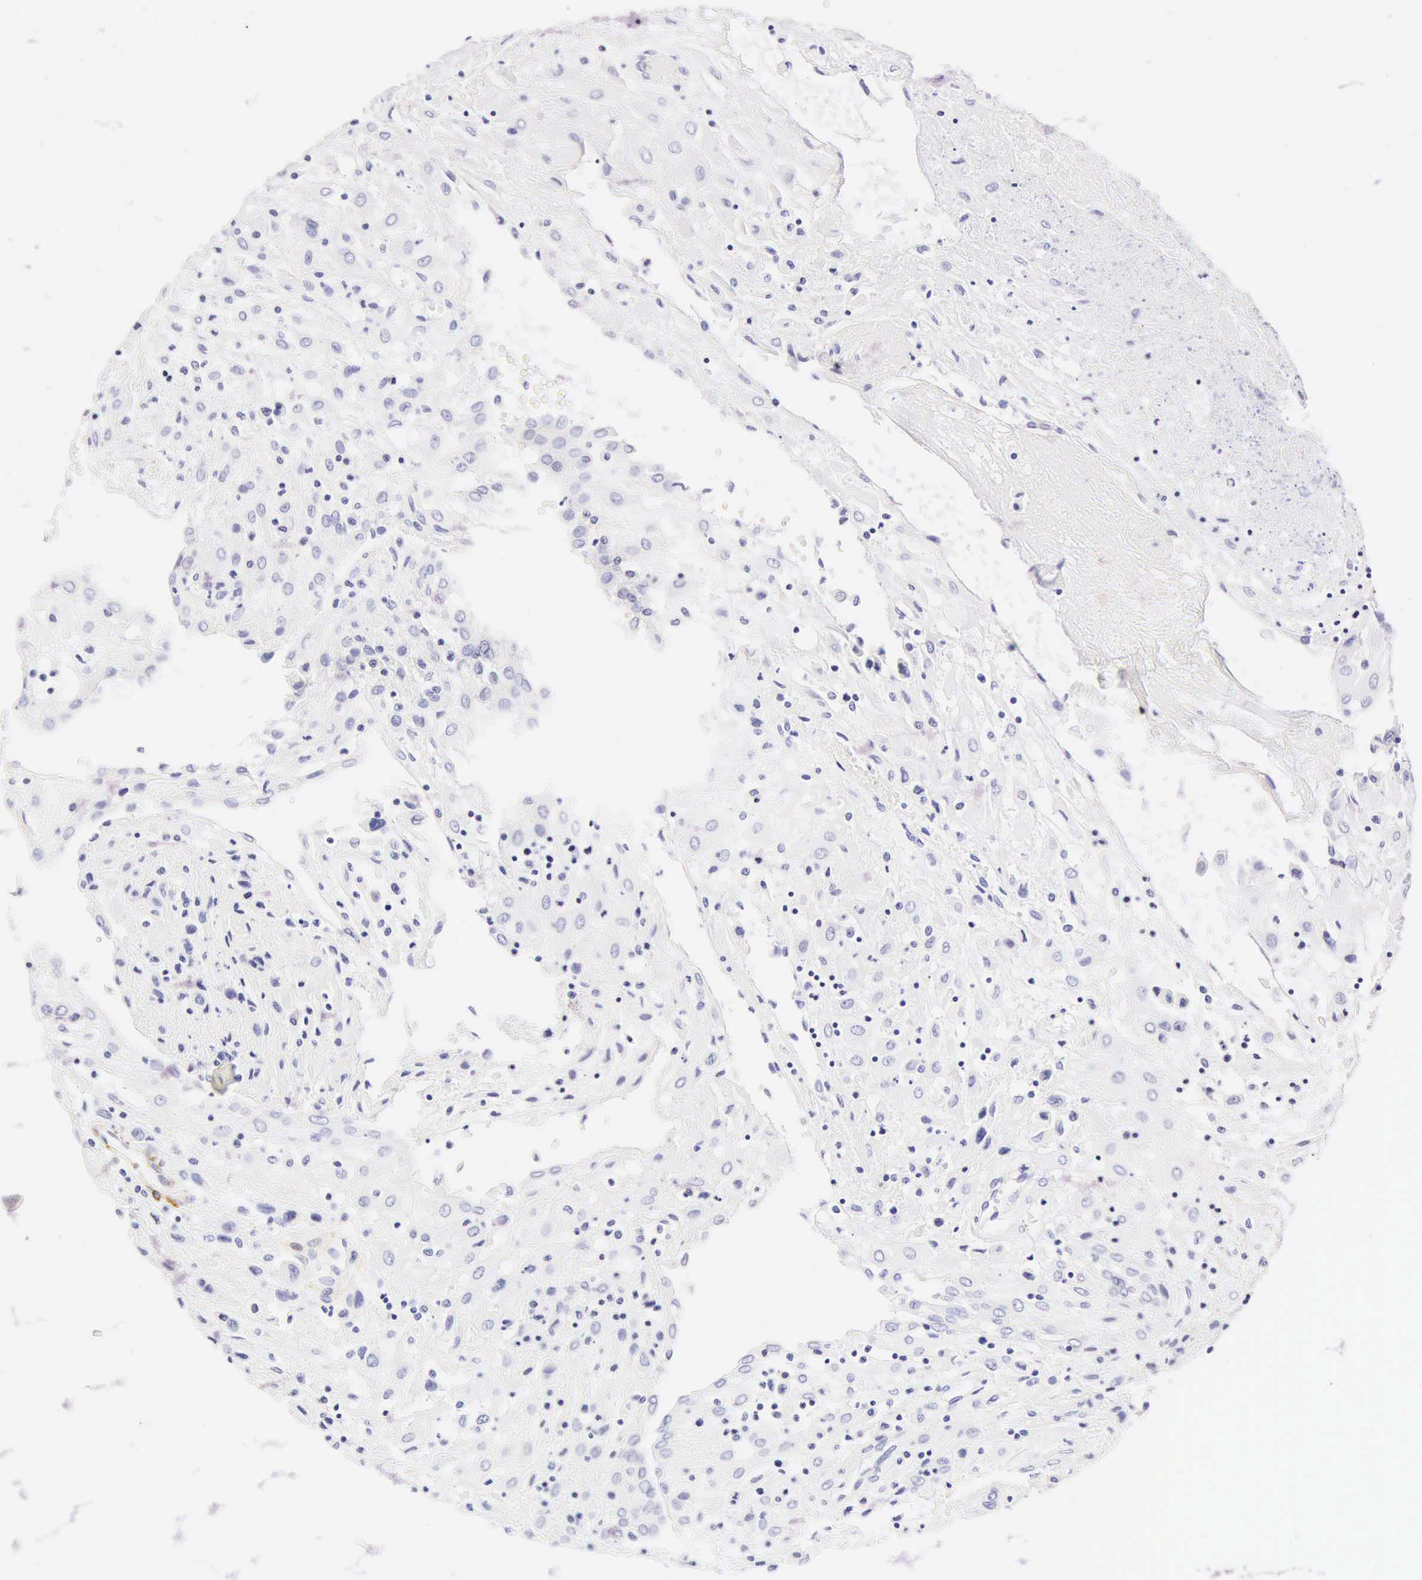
{"staining": {"intensity": "negative", "quantity": "none", "location": "none"}, "tissue": "placenta", "cell_type": "Decidual cells", "image_type": "normal", "snomed": [{"axis": "morphology", "description": "Normal tissue, NOS"}, {"axis": "topography", "description": "Placenta"}], "caption": "Unremarkable placenta was stained to show a protein in brown. There is no significant positivity in decidual cells. Brightfield microscopy of immunohistochemistry (IHC) stained with DAB (3,3'-diaminobenzidine) (brown) and hematoxylin (blue), captured at high magnification.", "gene": "CALD1", "patient": {"sex": "female", "age": 31}}